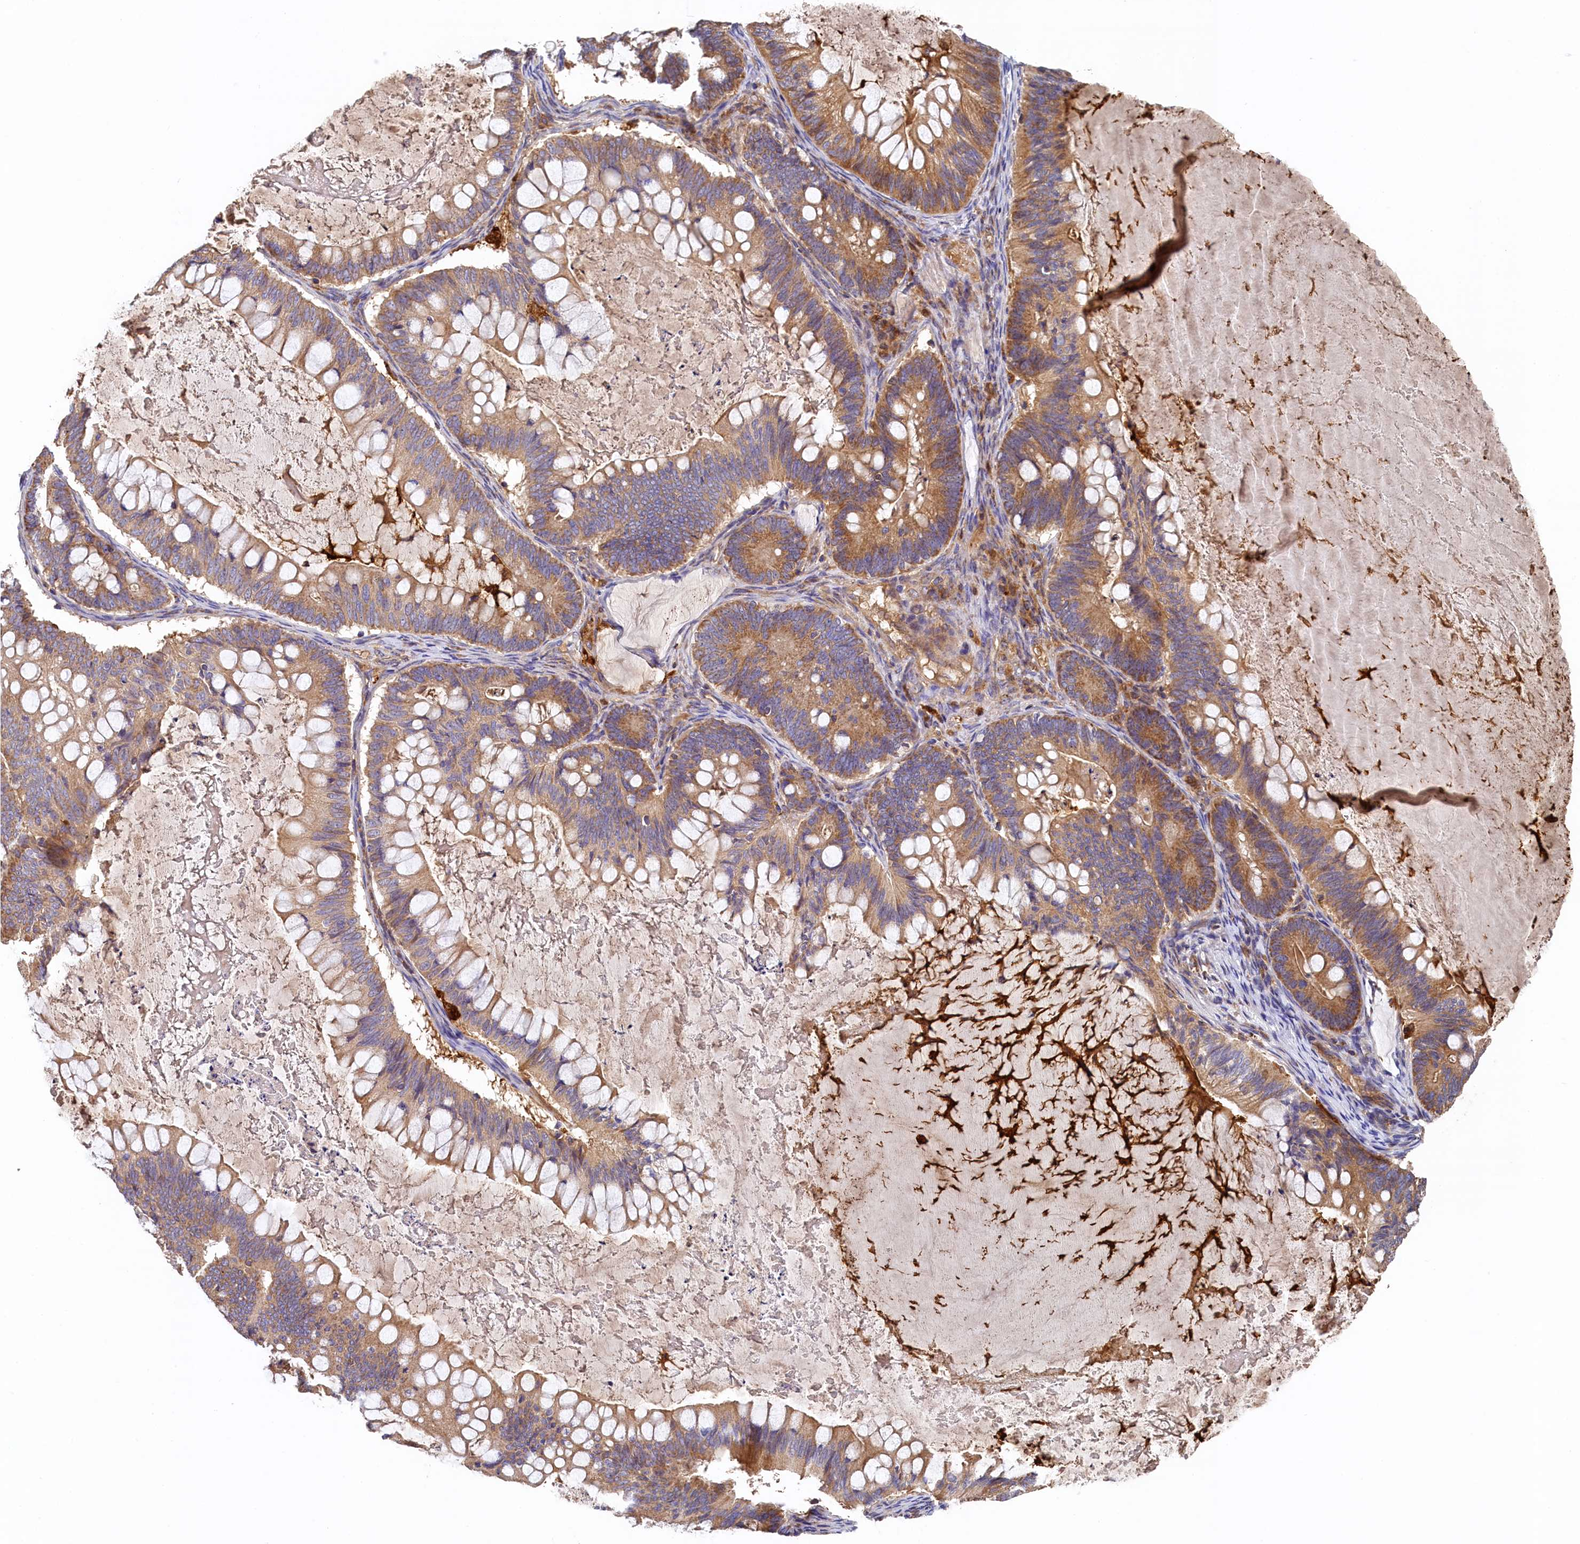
{"staining": {"intensity": "moderate", "quantity": ">75%", "location": "cytoplasmic/membranous"}, "tissue": "ovarian cancer", "cell_type": "Tumor cells", "image_type": "cancer", "snomed": [{"axis": "morphology", "description": "Cystadenocarcinoma, mucinous, NOS"}, {"axis": "topography", "description": "Ovary"}], "caption": "A brown stain shows moderate cytoplasmic/membranous positivity of a protein in ovarian cancer tumor cells.", "gene": "SEC31B", "patient": {"sex": "female", "age": 61}}